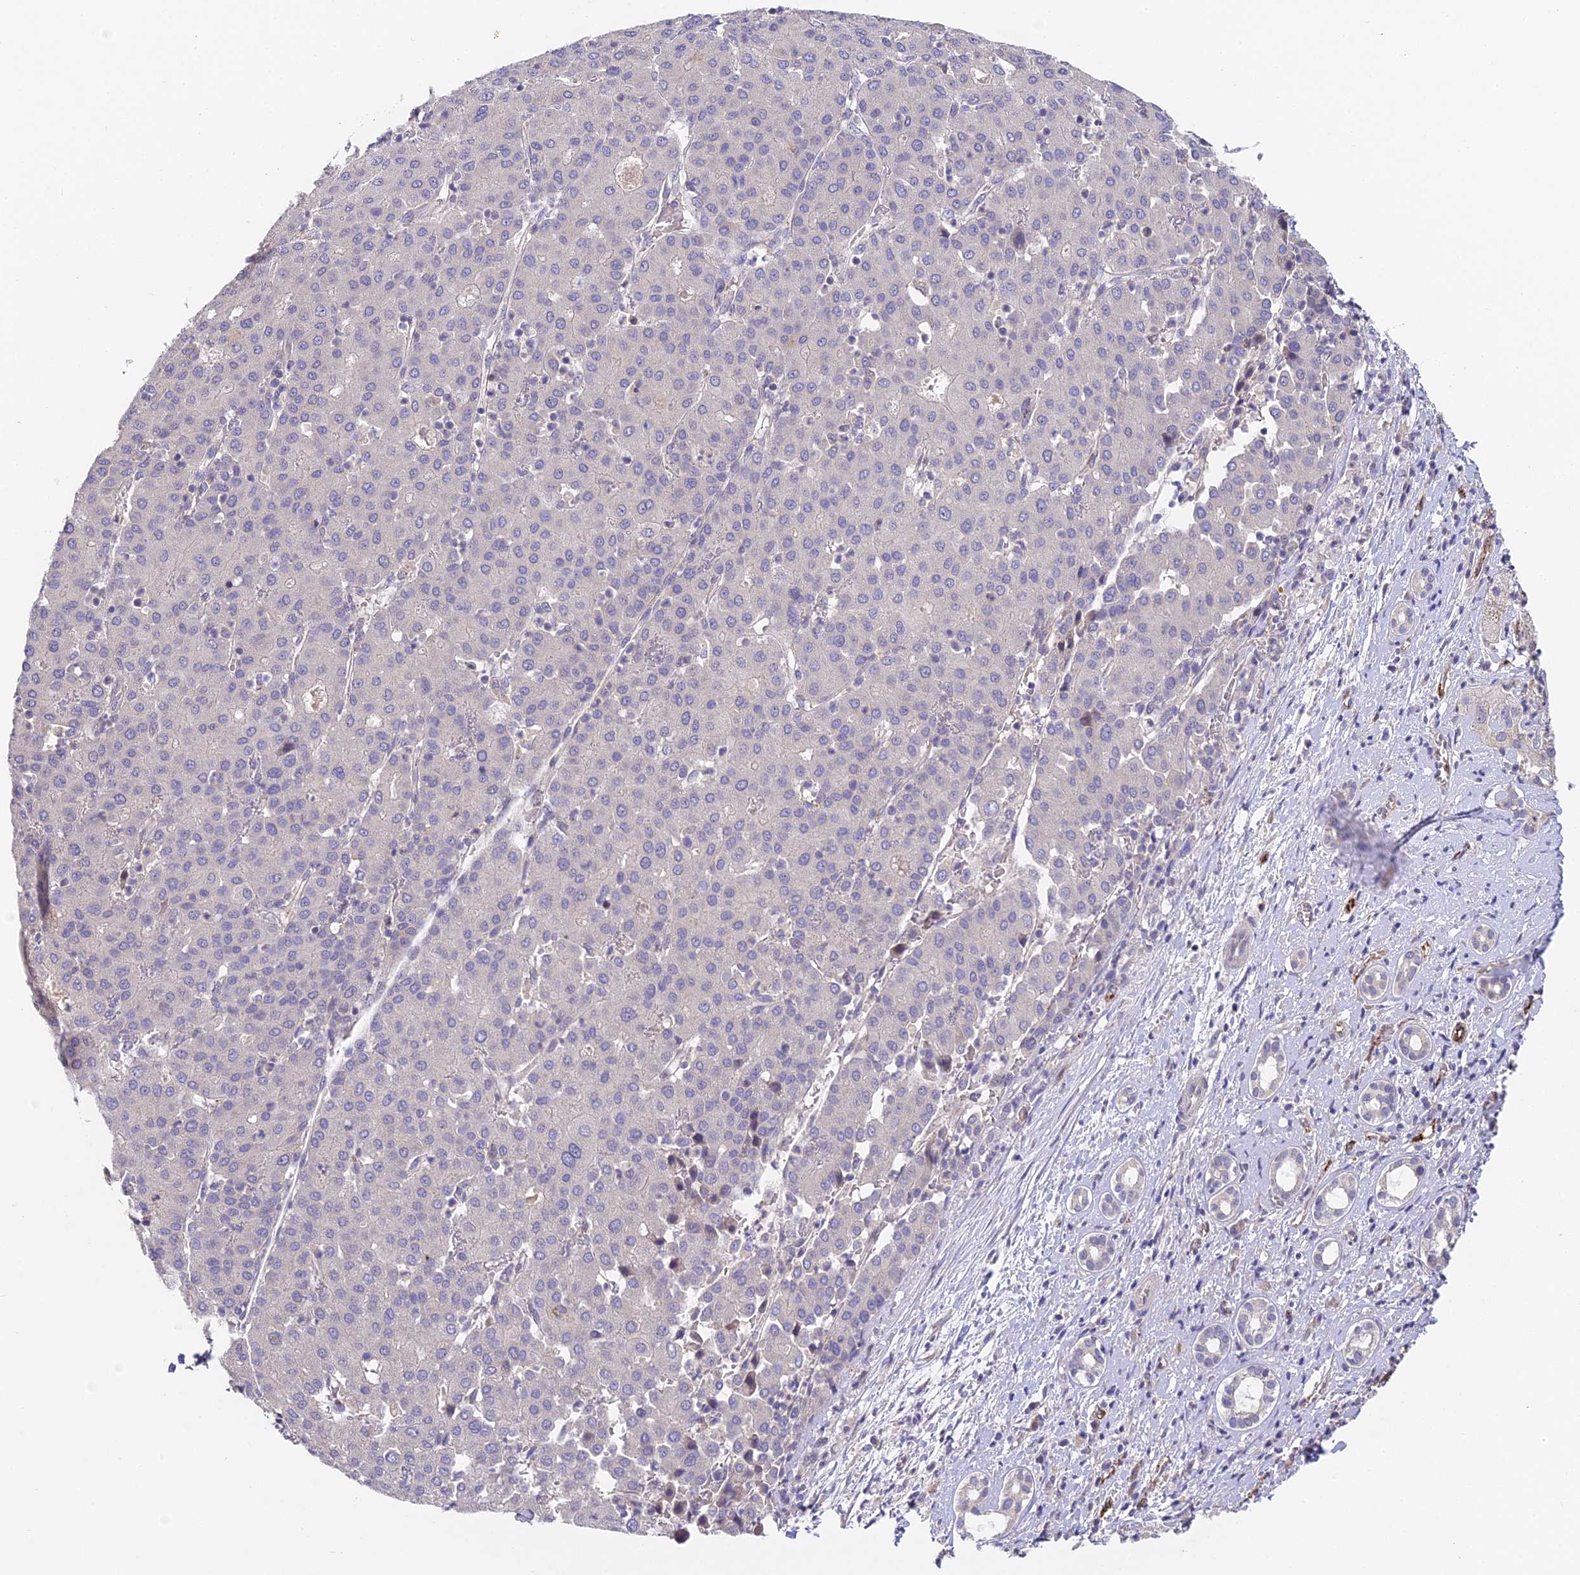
{"staining": {"intensity": "negative", "quantity": "none", "location": "none"}, "tissue": "liver cancer", "cell_type": "Tumor cells", "image_type": "cancer", "snomed": [{"axis": "morphology", "description": "Carcinoma, Hepatocellular, NOS"}, {"axis": "topography", "description": "Liver"}], "caption": "IHC histopathology image of human hepatocellular carcinoma (liver) stained for a protein (brown), which reveals no expression in tumor cells.", "gene": "DNAAF10", "patient": {"sex": "male", "age": 65}}